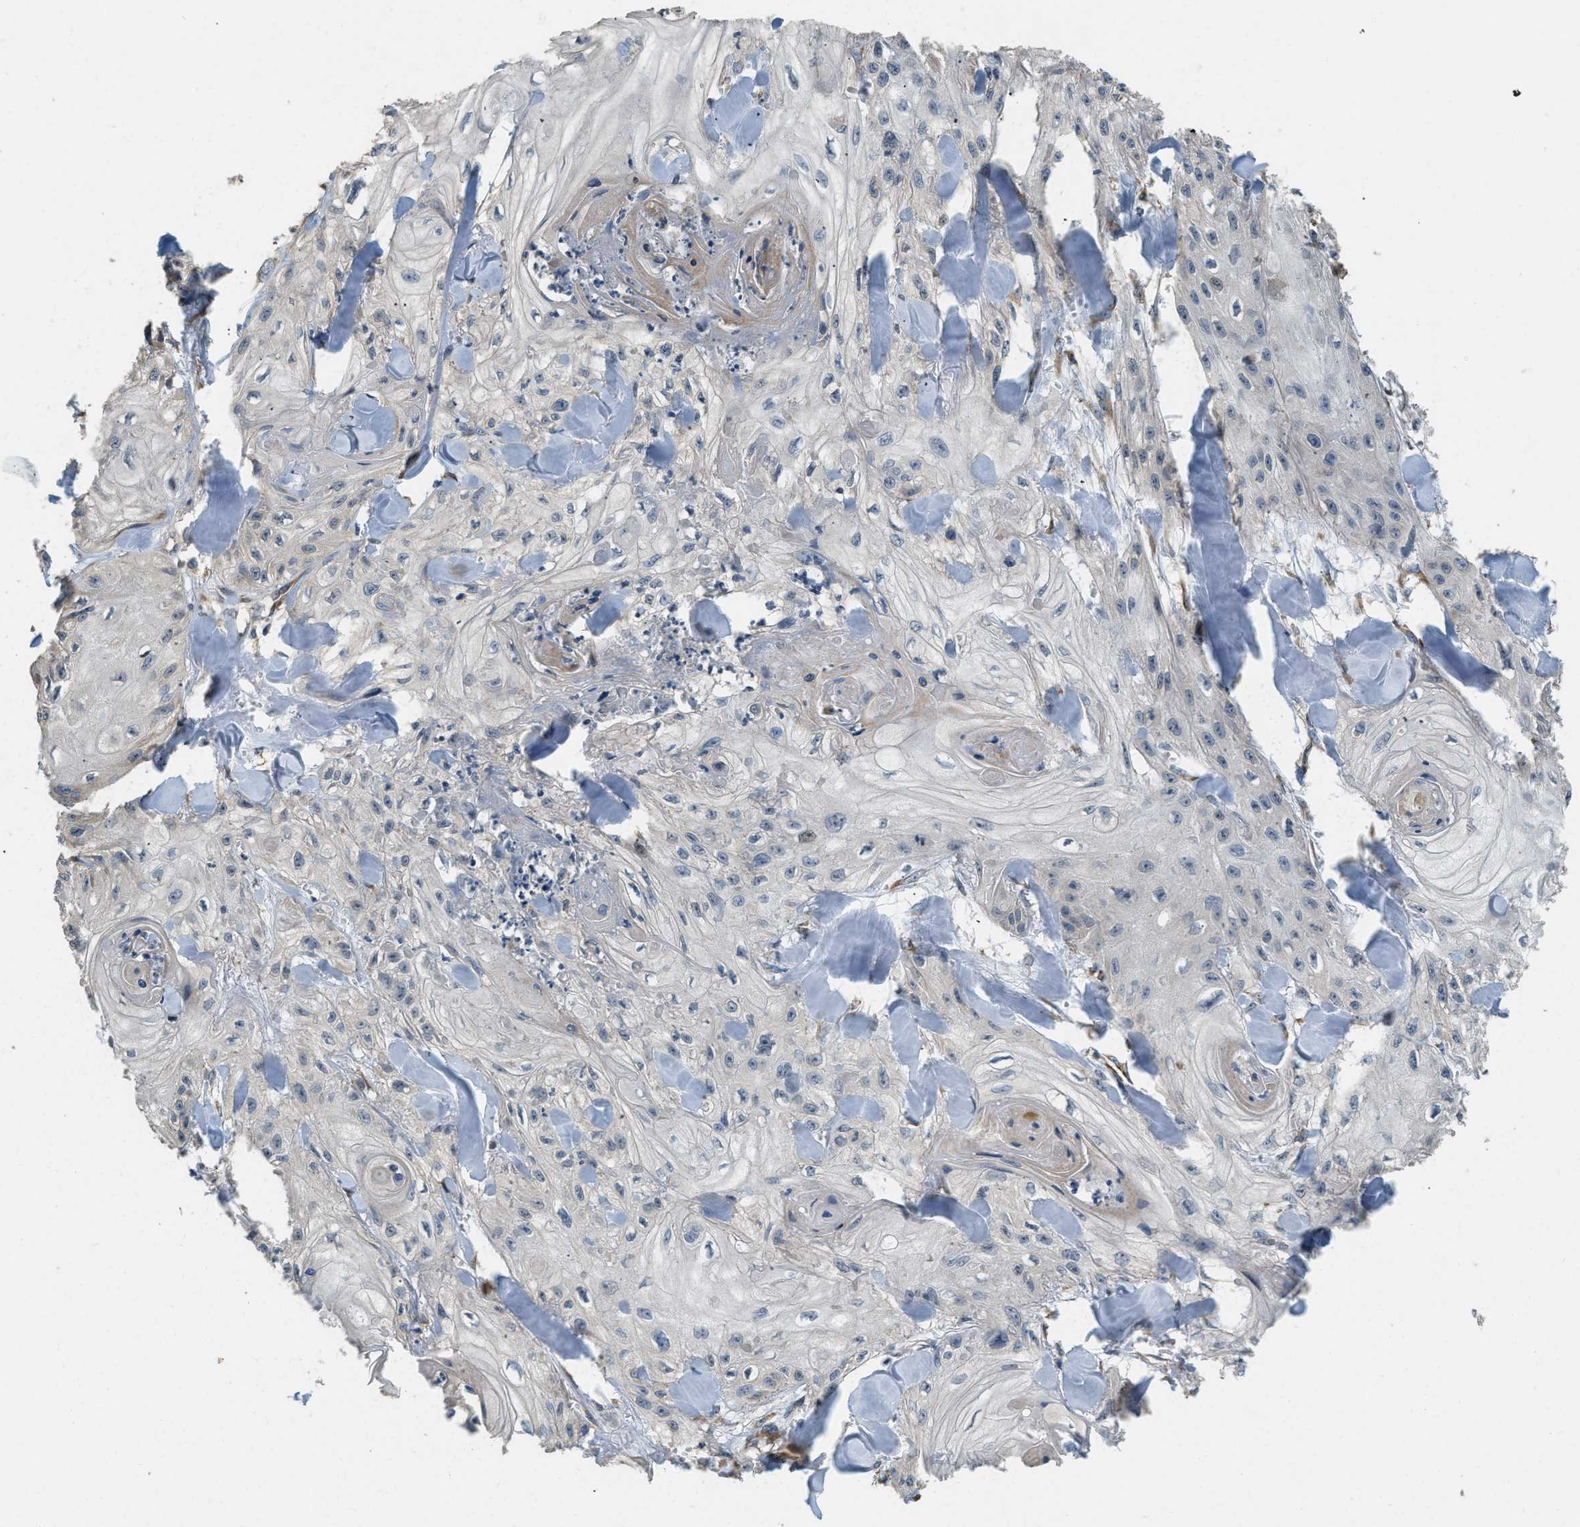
{"staining": {"intensity": "negative", "quantity": "none", "location": "none"}, "tissue": "skin cancer", "cell_type": "Tumor cells", "image_type": "cancer", "snomed": [{"axis": "morphology", "description": "Squamous cell carcinoma, NOS"}, {"axis": "topography", "description": "Skin"}], "caption": "Skin squamous cell carcinoma stained for a protein using immunohistochemistry reveals no staining tumor cells.", "gene": "ALOX12", "patient": {"sex": "male", "age": 74}}